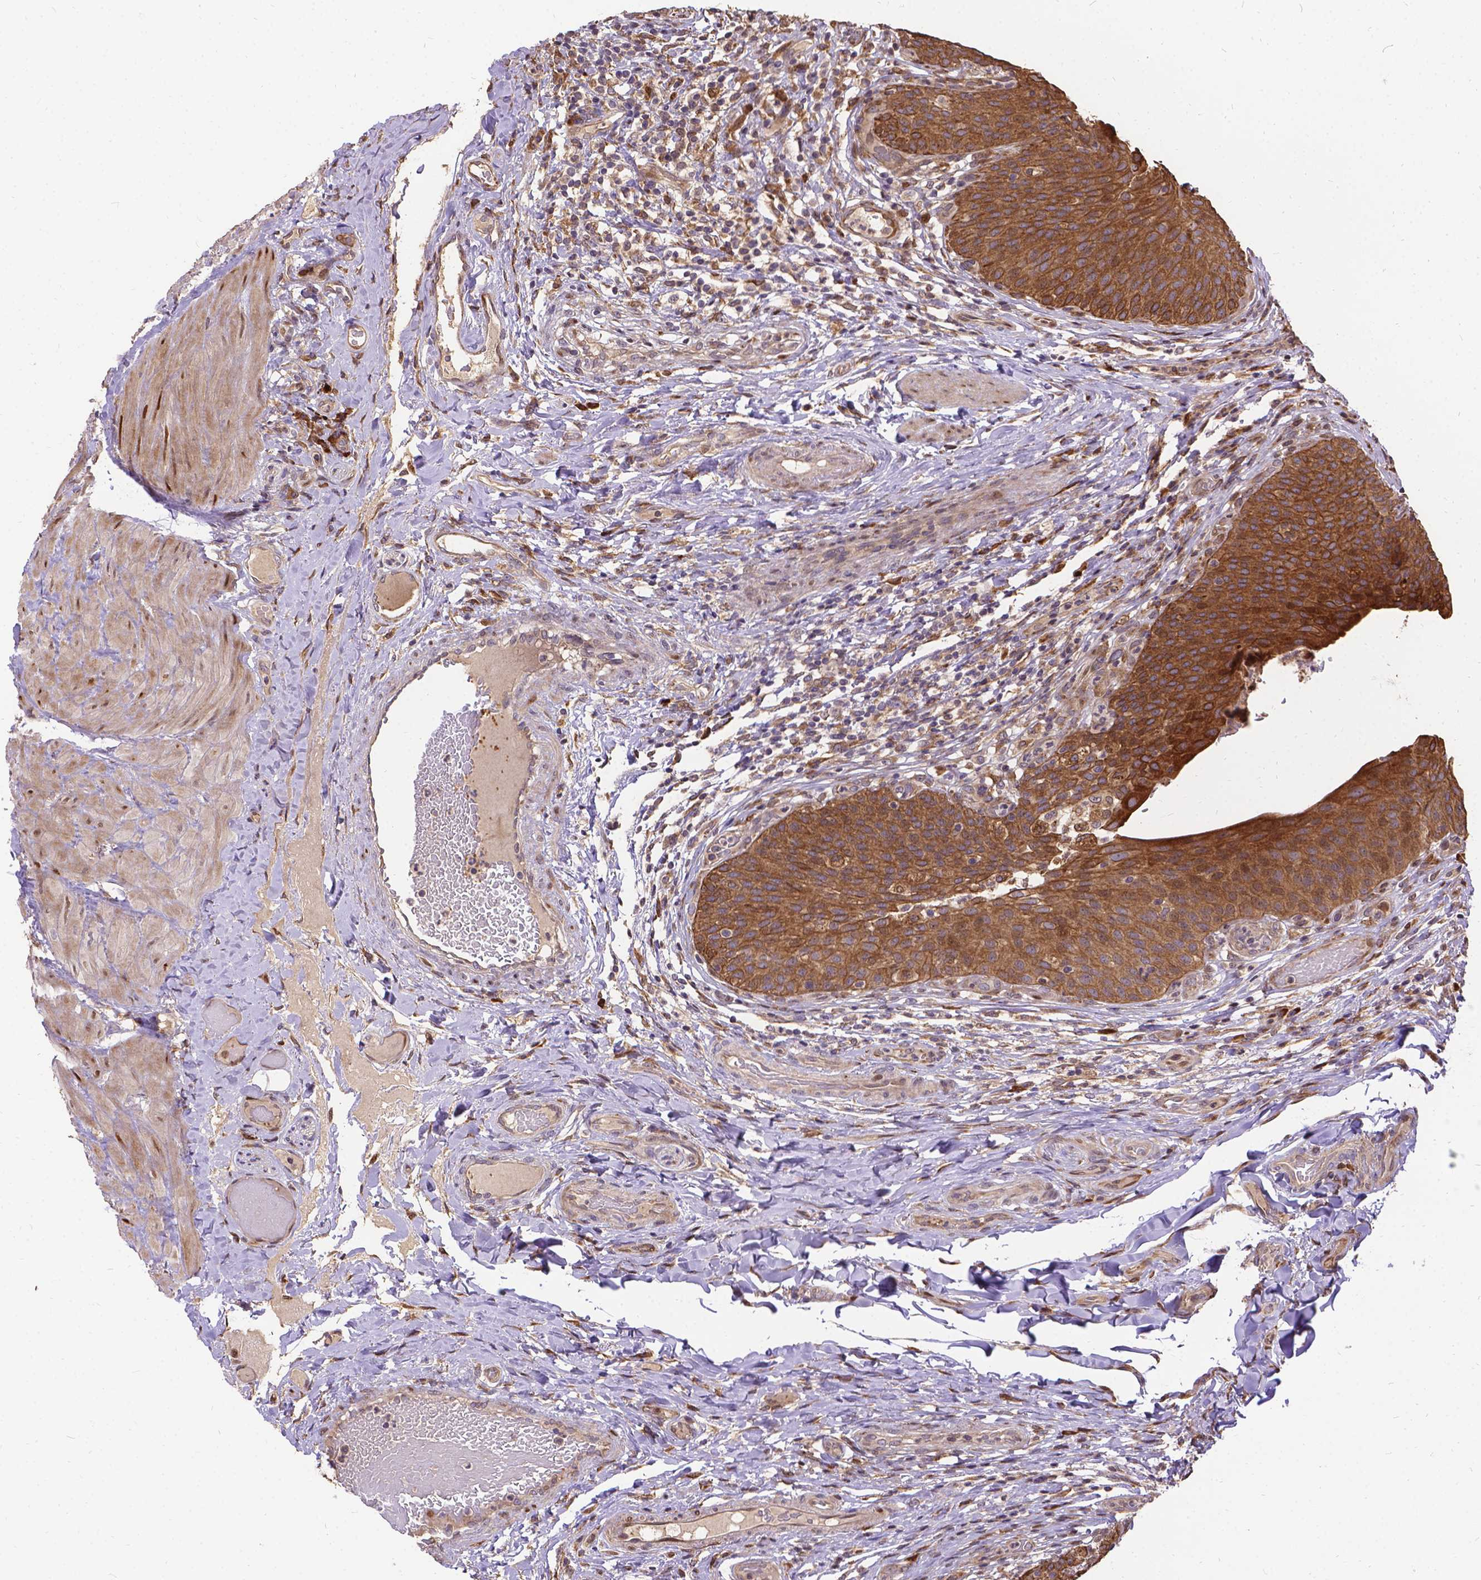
{"staining": {"intensity": "moderate", "quantity": ">75%", "location": "cytoplasmic/membranous"}, "tissue": "urinary bladder", "cell_type": "Urothelial cells", "image_type": "normal", "snomed": [{"axis": "morphology", "description": "Normal tissue, NOS"}, {"axis": "topography", "description": "Urinary bladder"}], "caption": "Immunohistochemistry (IHC) photomicrograph of benign urinary bladder: human urinary bladder stained using immunohistochemistry (IHC) reveals medium levels of moderate protein expression localized specifically in the cytoplasmic/membranous of urothelial cells, appearing as a cytoplasmic/membranous brown color.", "gene": "DENND6A", "patient": {"sex": "male", "age": 66}}